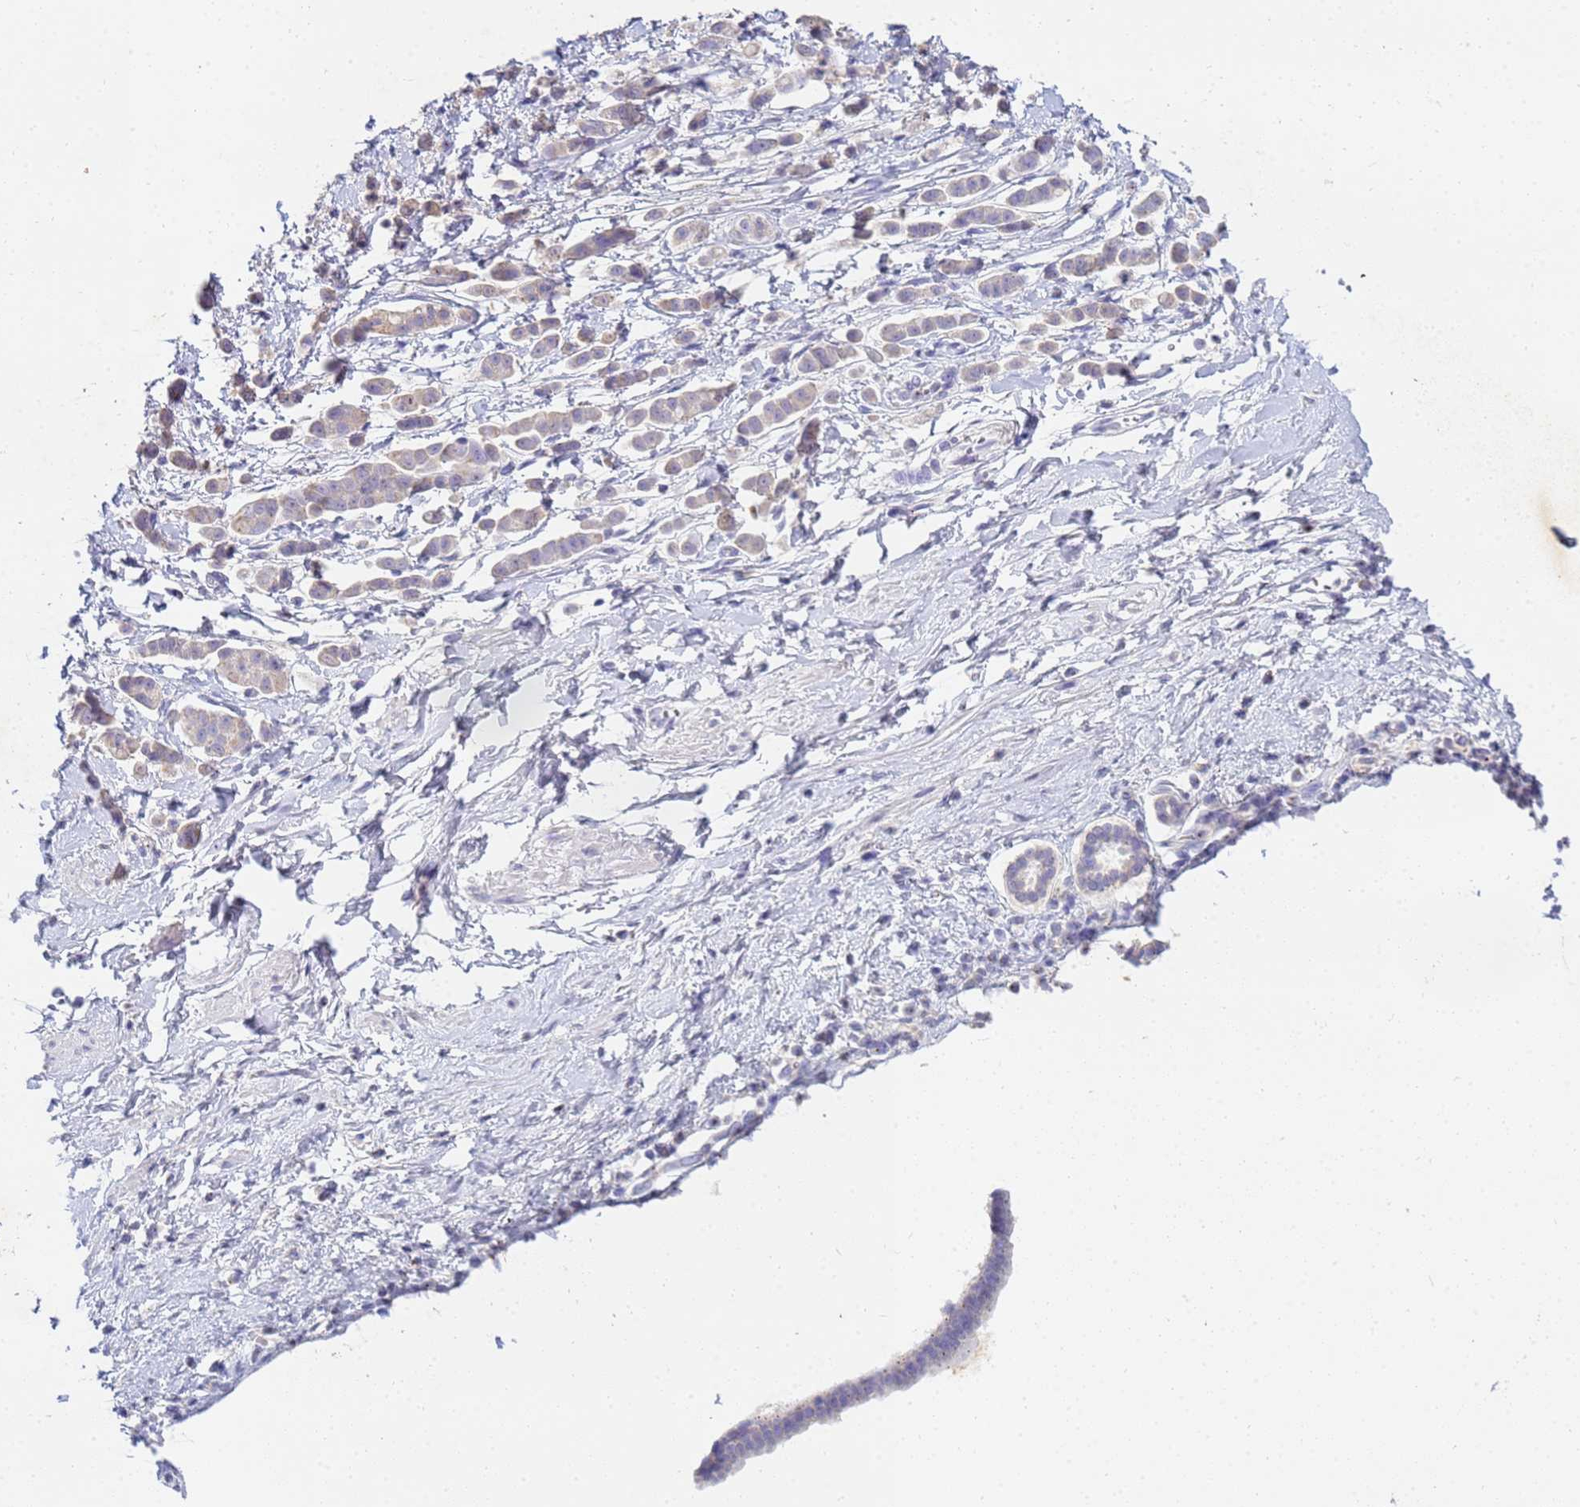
{"staining": {"intensity": "weak", "quantity": "25%-75%", "location": "cytoplasmic/membranous"}, "tissue": "pancreatic cancer", "cell_type": "Tumor cells", "image_type": "cancer", "snomed": [{"axis": "morphology", "description": "Normal tissue, NOS"}, {"axis": "morphology", "description": "Adenocarcinoma, NOS"}, {"axis": "topography", "description": "Pancreas"}], "caption": "An immunohistochemistry (IHC) histopathology image of neoplastic tissue is shown. Protein staining in brown shows weak cytoplasmic/membranous positivity in adenocarcinoma (pancreatic) within tumor cells. (IHC, brightfield microscopy, high magnification).", "gene": "B3GNT8", "patient": {"sex": "female", "age": 64}}